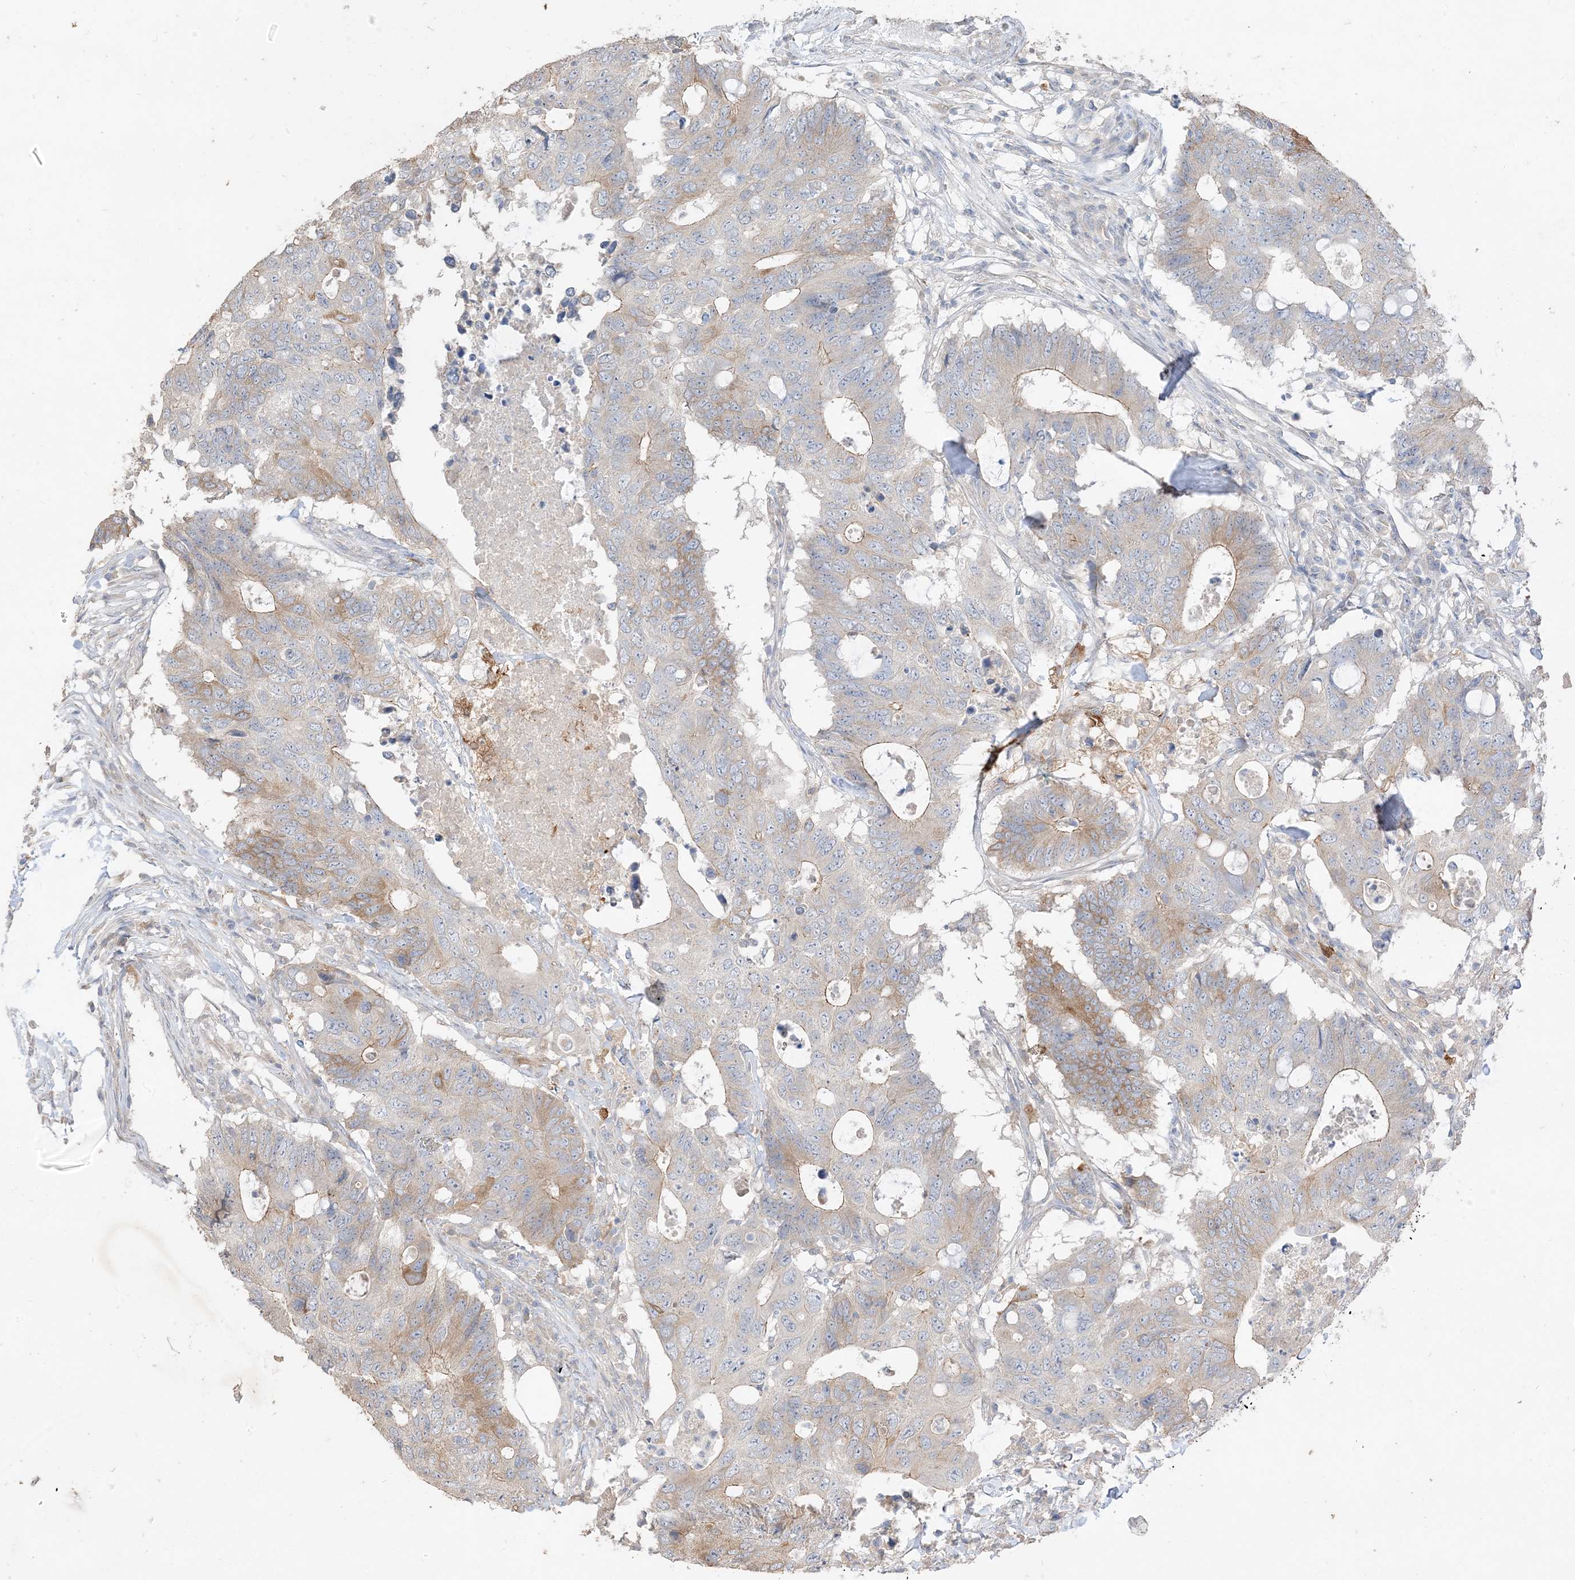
{"staining": {"intensity": "moderate", "quantity": "<25%", "location": "cytoplasmic/membranous"}, "tissue": "colorectal cancer", "cell_type": "Tumor cells", "image_type": "cancer", "snomed": [{"axis": "morphology", "description": "Adenocarcinoma, NOS"}, {"axis": "topography", "description": "Colon"}], "caption": "Protein staining shows moderate cytoplasmic/membranous positivity in approximately <25% of tumor cells in colorectal cancer (adenocarcinoma).", "gene": "RNF175", "patient": {"sex": "male", "age": 71}}